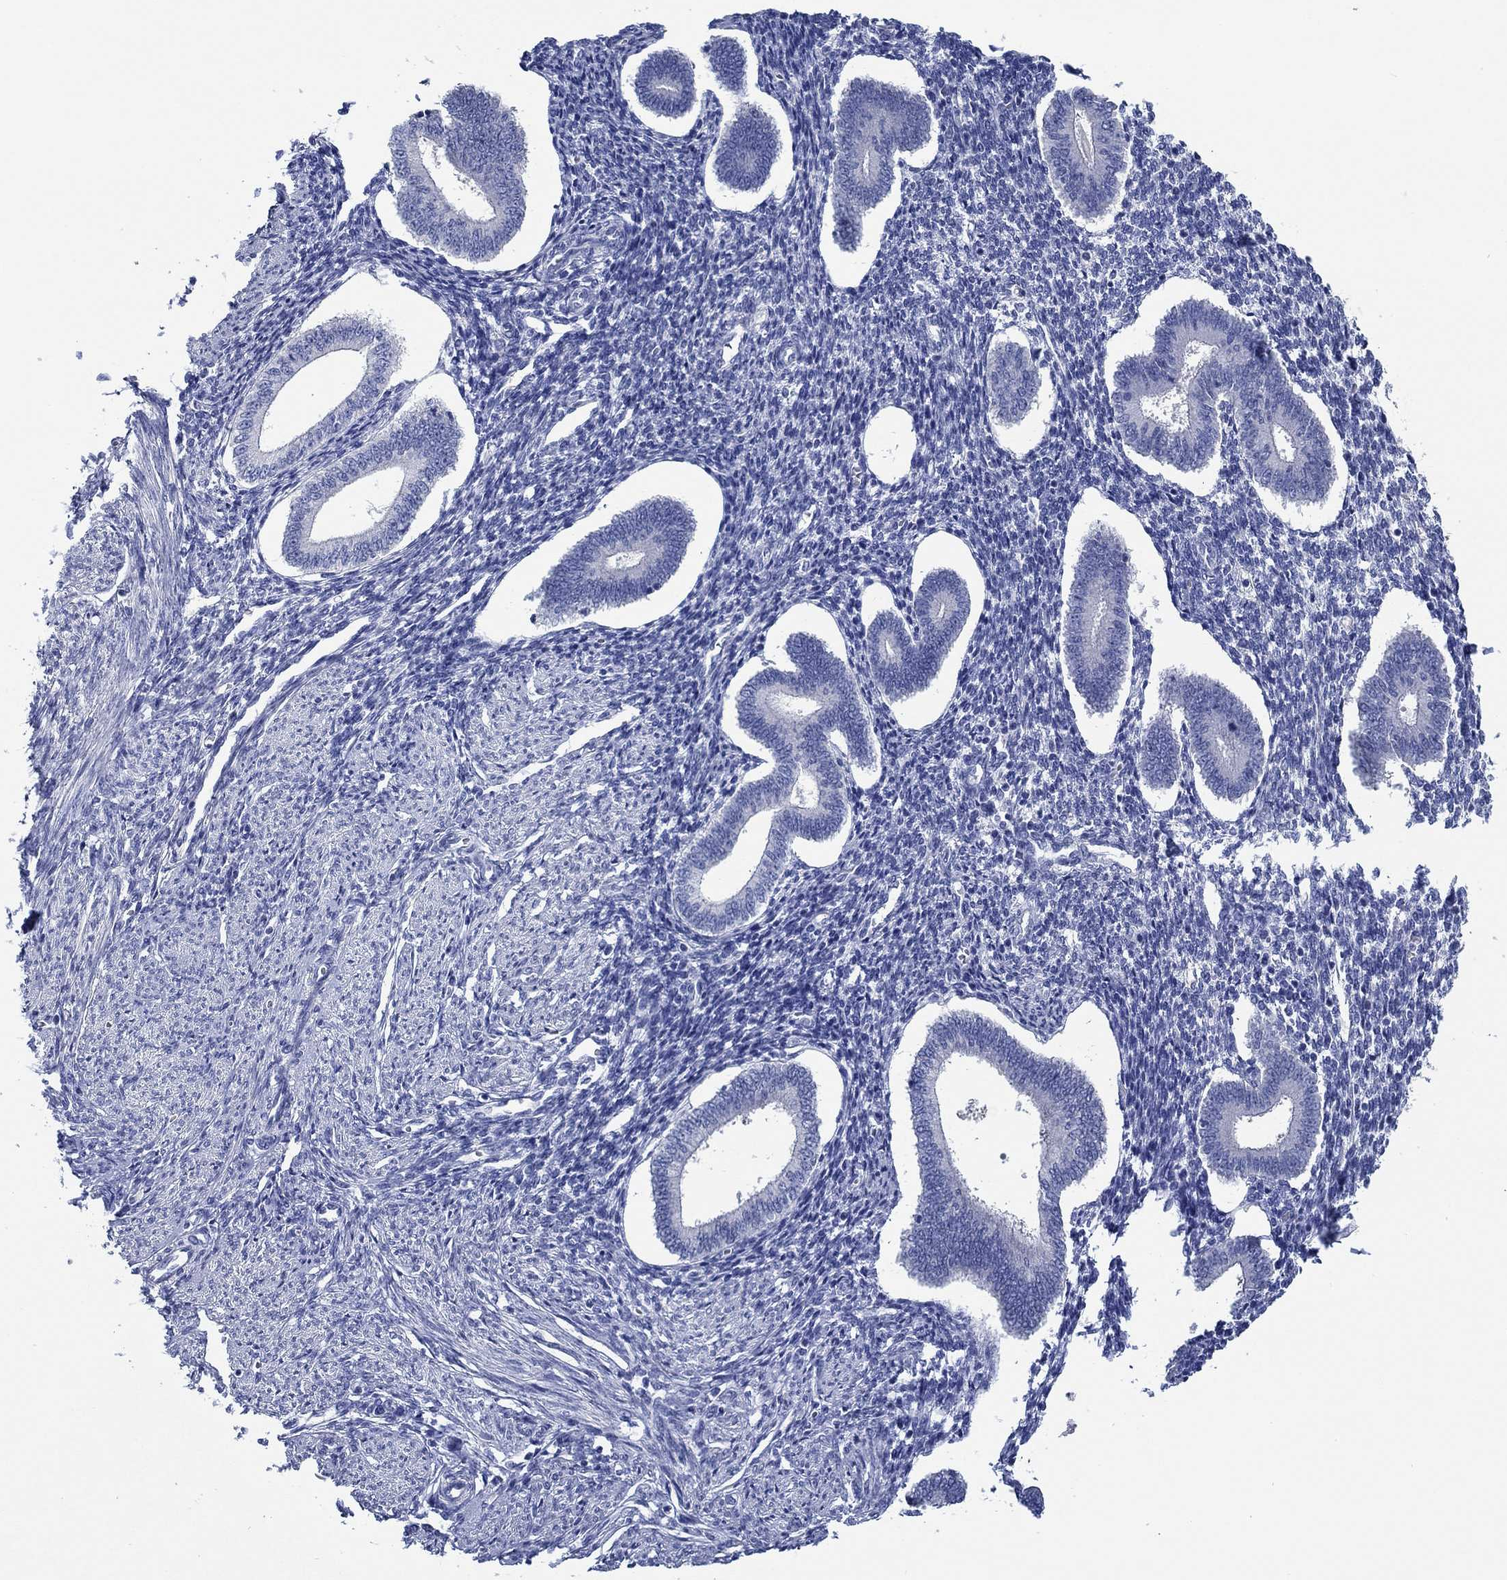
{"staining": {"intensity": "negative", "quantity": "none", "location": "none"}, "tissue": "endometrium", "cell_type": "Cells in endometrial stroma", "image_type": "normal", "snomed": [{"axis": "morphology", "description": "Normal tissue, NOS"}, {"axis": "topography", "description": "Endometrium"}], "caption": "Immunohistochemistry histopathology image of benign endometrium: endometrium stained with DAB displays no significant protein positivity in cells in endometrial stroma.", "gene": "TOMM20L", "patient": {"sex": "female", "age": 40}}